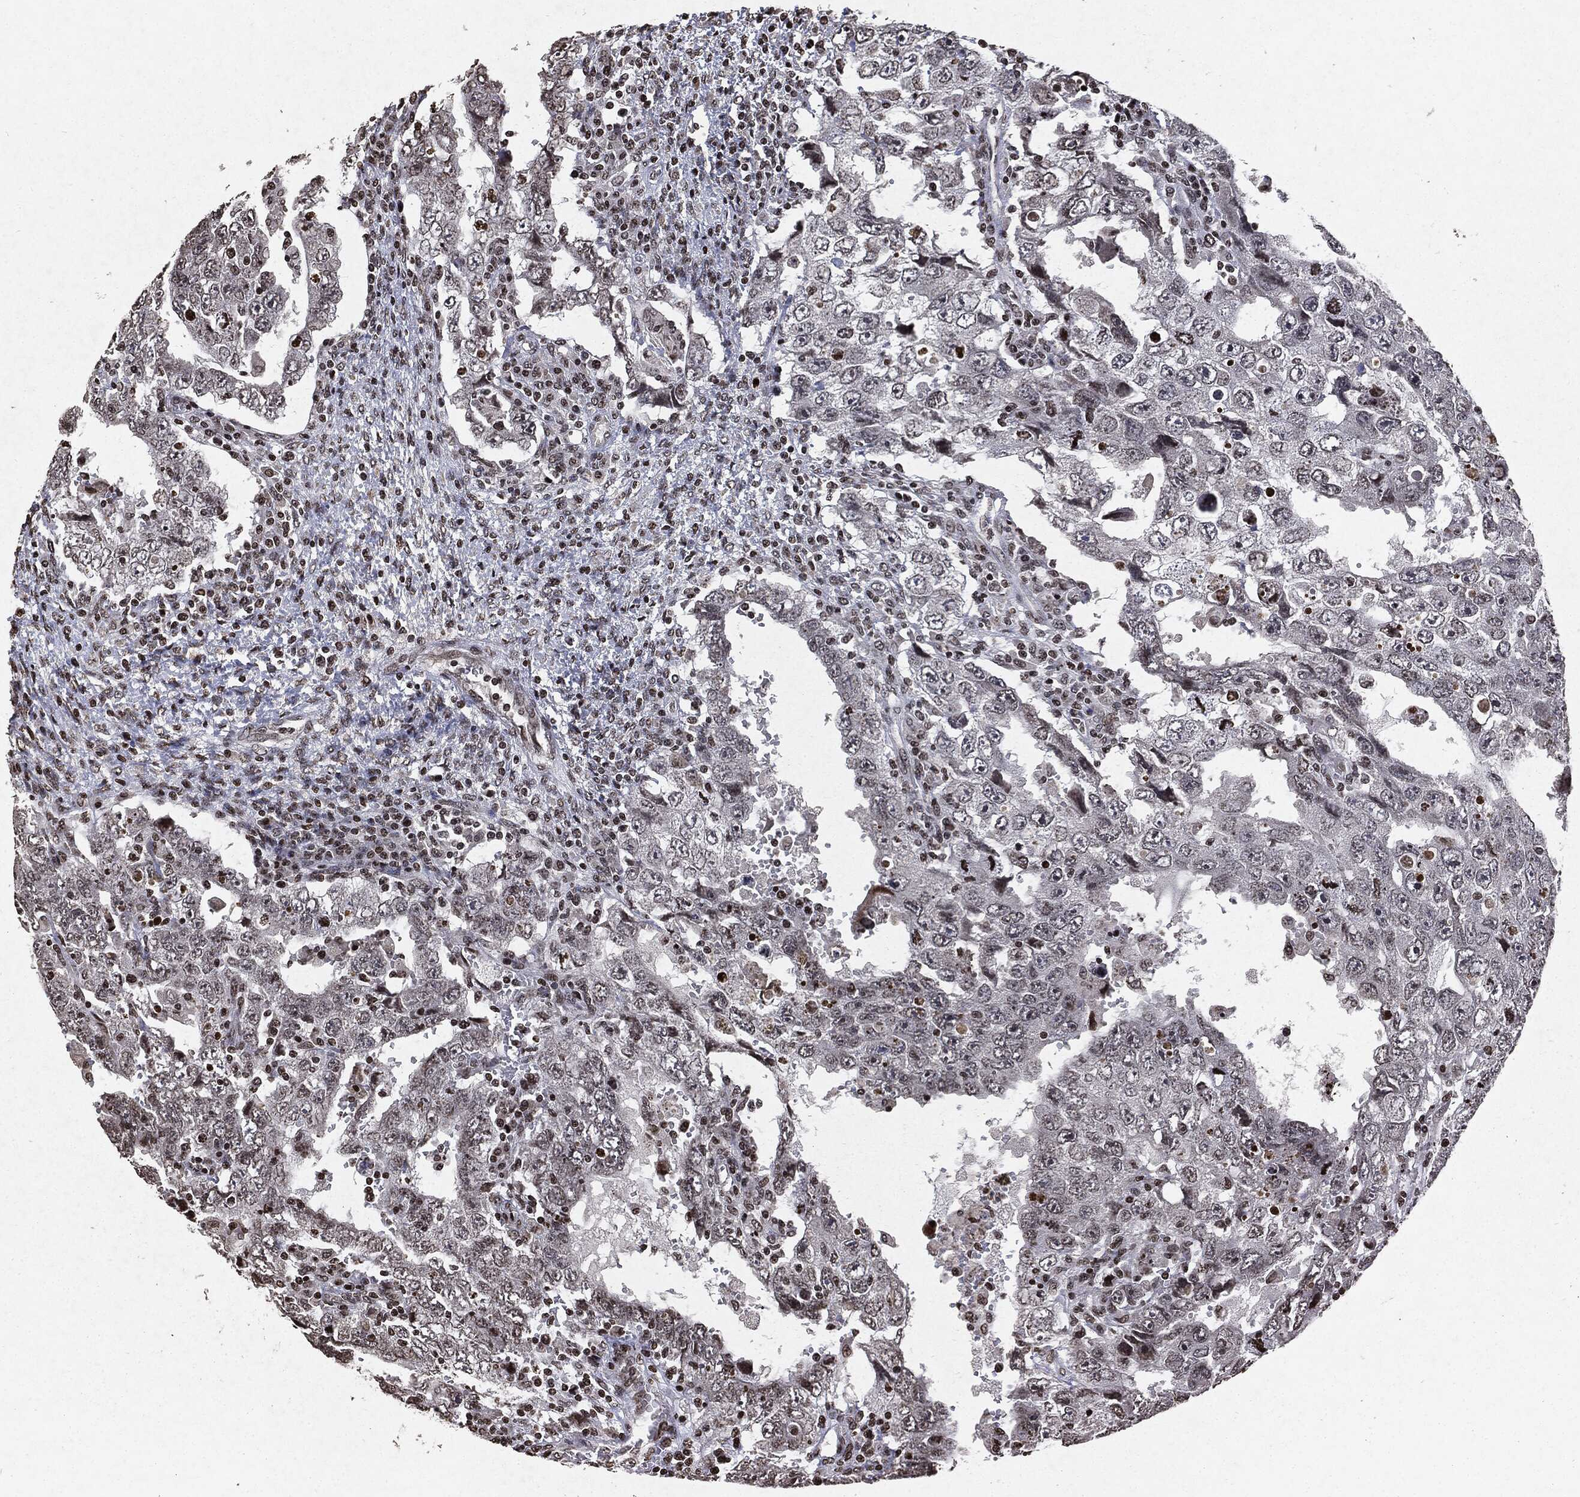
{"staining": {"intensity": "moderate", "quantity": "<25%", "location": "nuclear"}, "tissue": "testis cancer", "cell_type": "Tumor cells", "image_type": "cancer", "snomed": [{"axis": "morphology", "description": "Carcinoma, Embryonal, NOS"}, {"axis": "topography", "description": "Testis"}], "caption": "About <25% of tumor cells in testis cancer demonstrate moderate nuclear protein expression as visualized by brown immunohistochemical staining.", "gene": "JUN", "patient": {"sex": "male", "age": 26}}